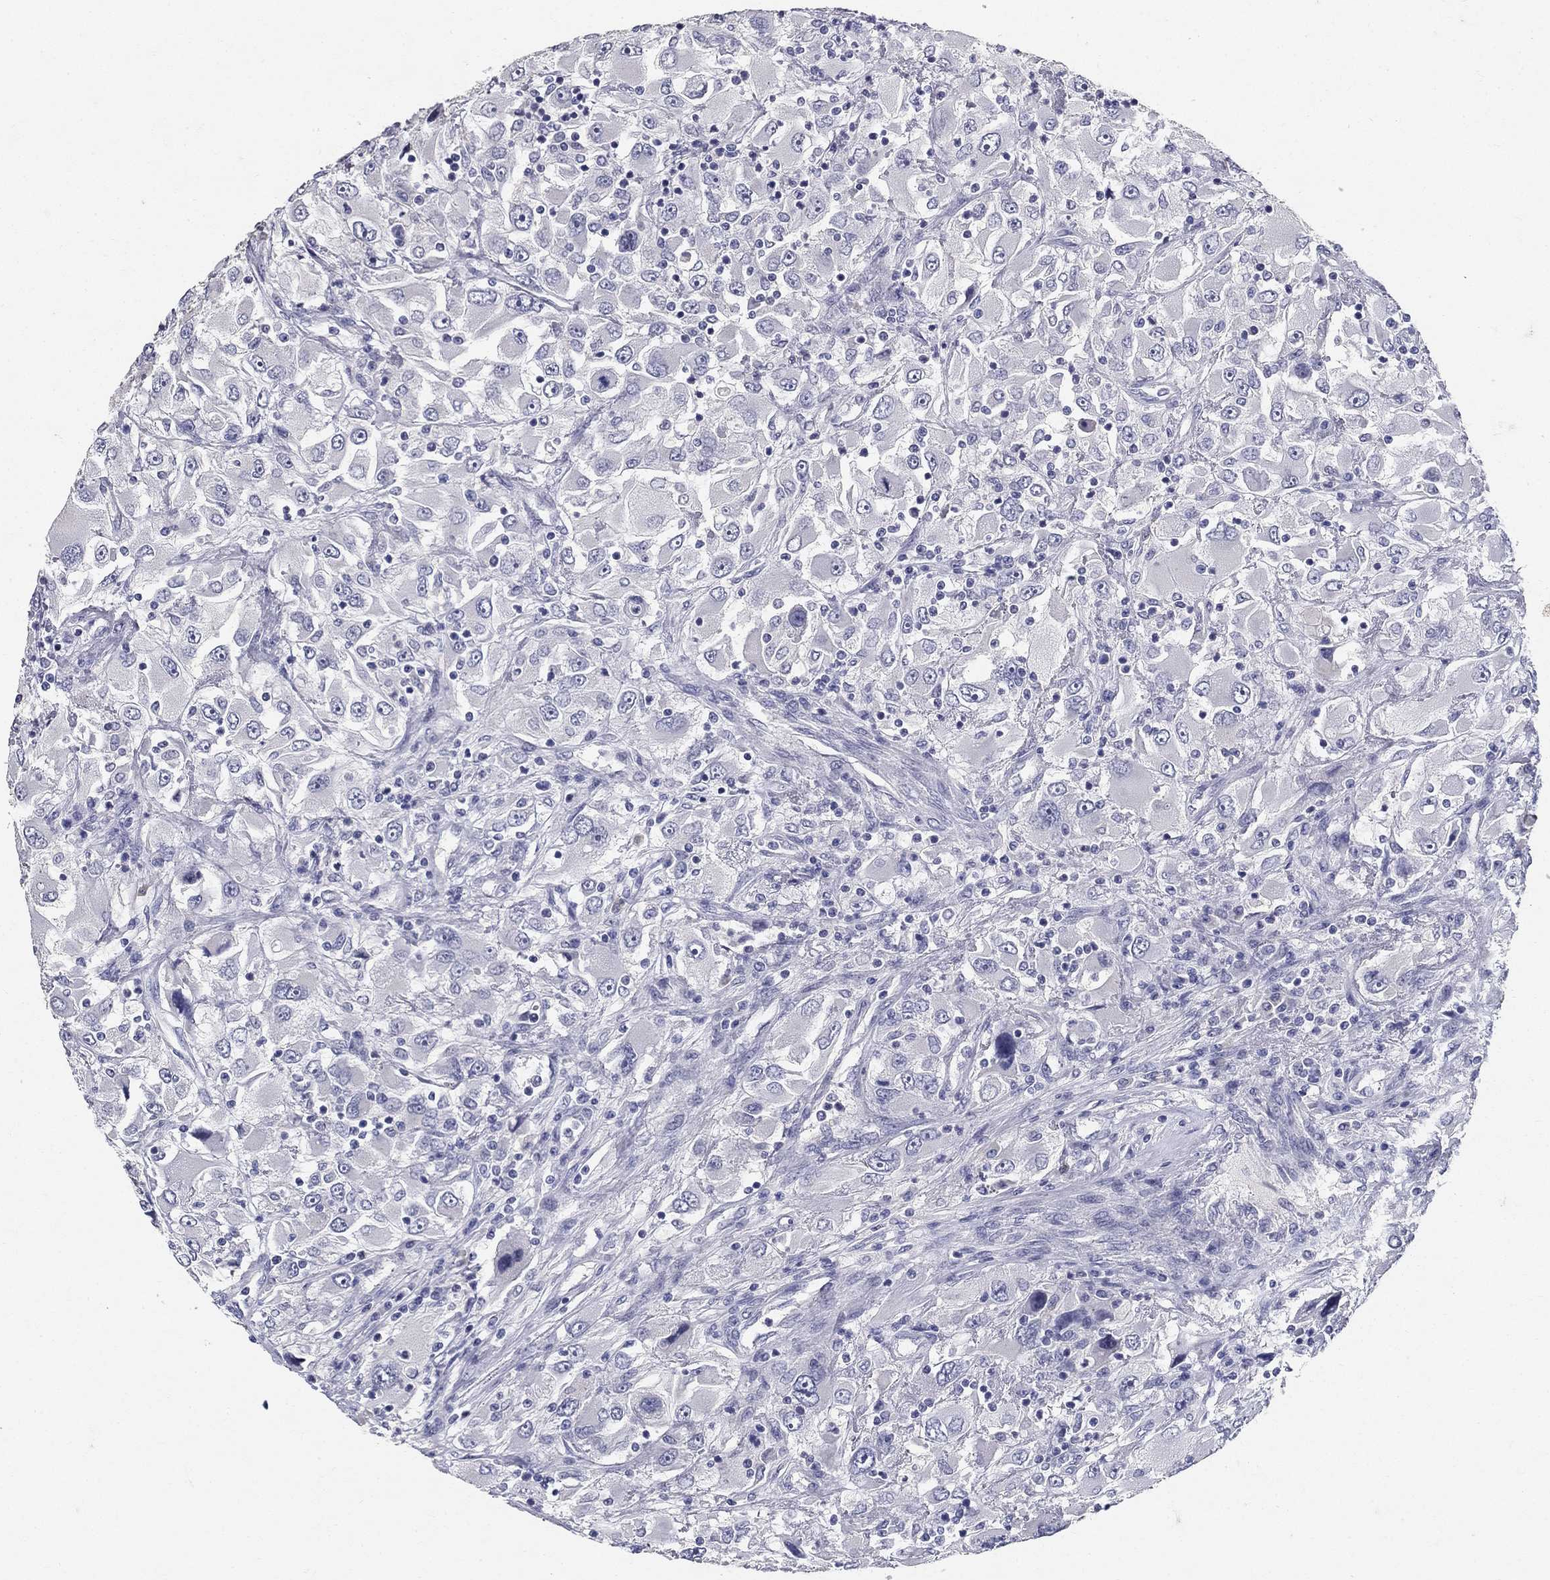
{"staining": {"intensity": "negative", "quantity": "none", "location": "none"}, "tissue": "renal cancer", "cell_type": "Tumor cells", "image_type": "cancer", "snomed": [{"axis": "morphology", "description": "Adenocarcinoma, NOS"}, {"axis": "topography", "description": "Kidney"}], "caption": "Tumor cells are negative for protein expression in human renal adenocarcinoma.", "gene": "POMC", "patient": {"sex": "female", "age": 52}}